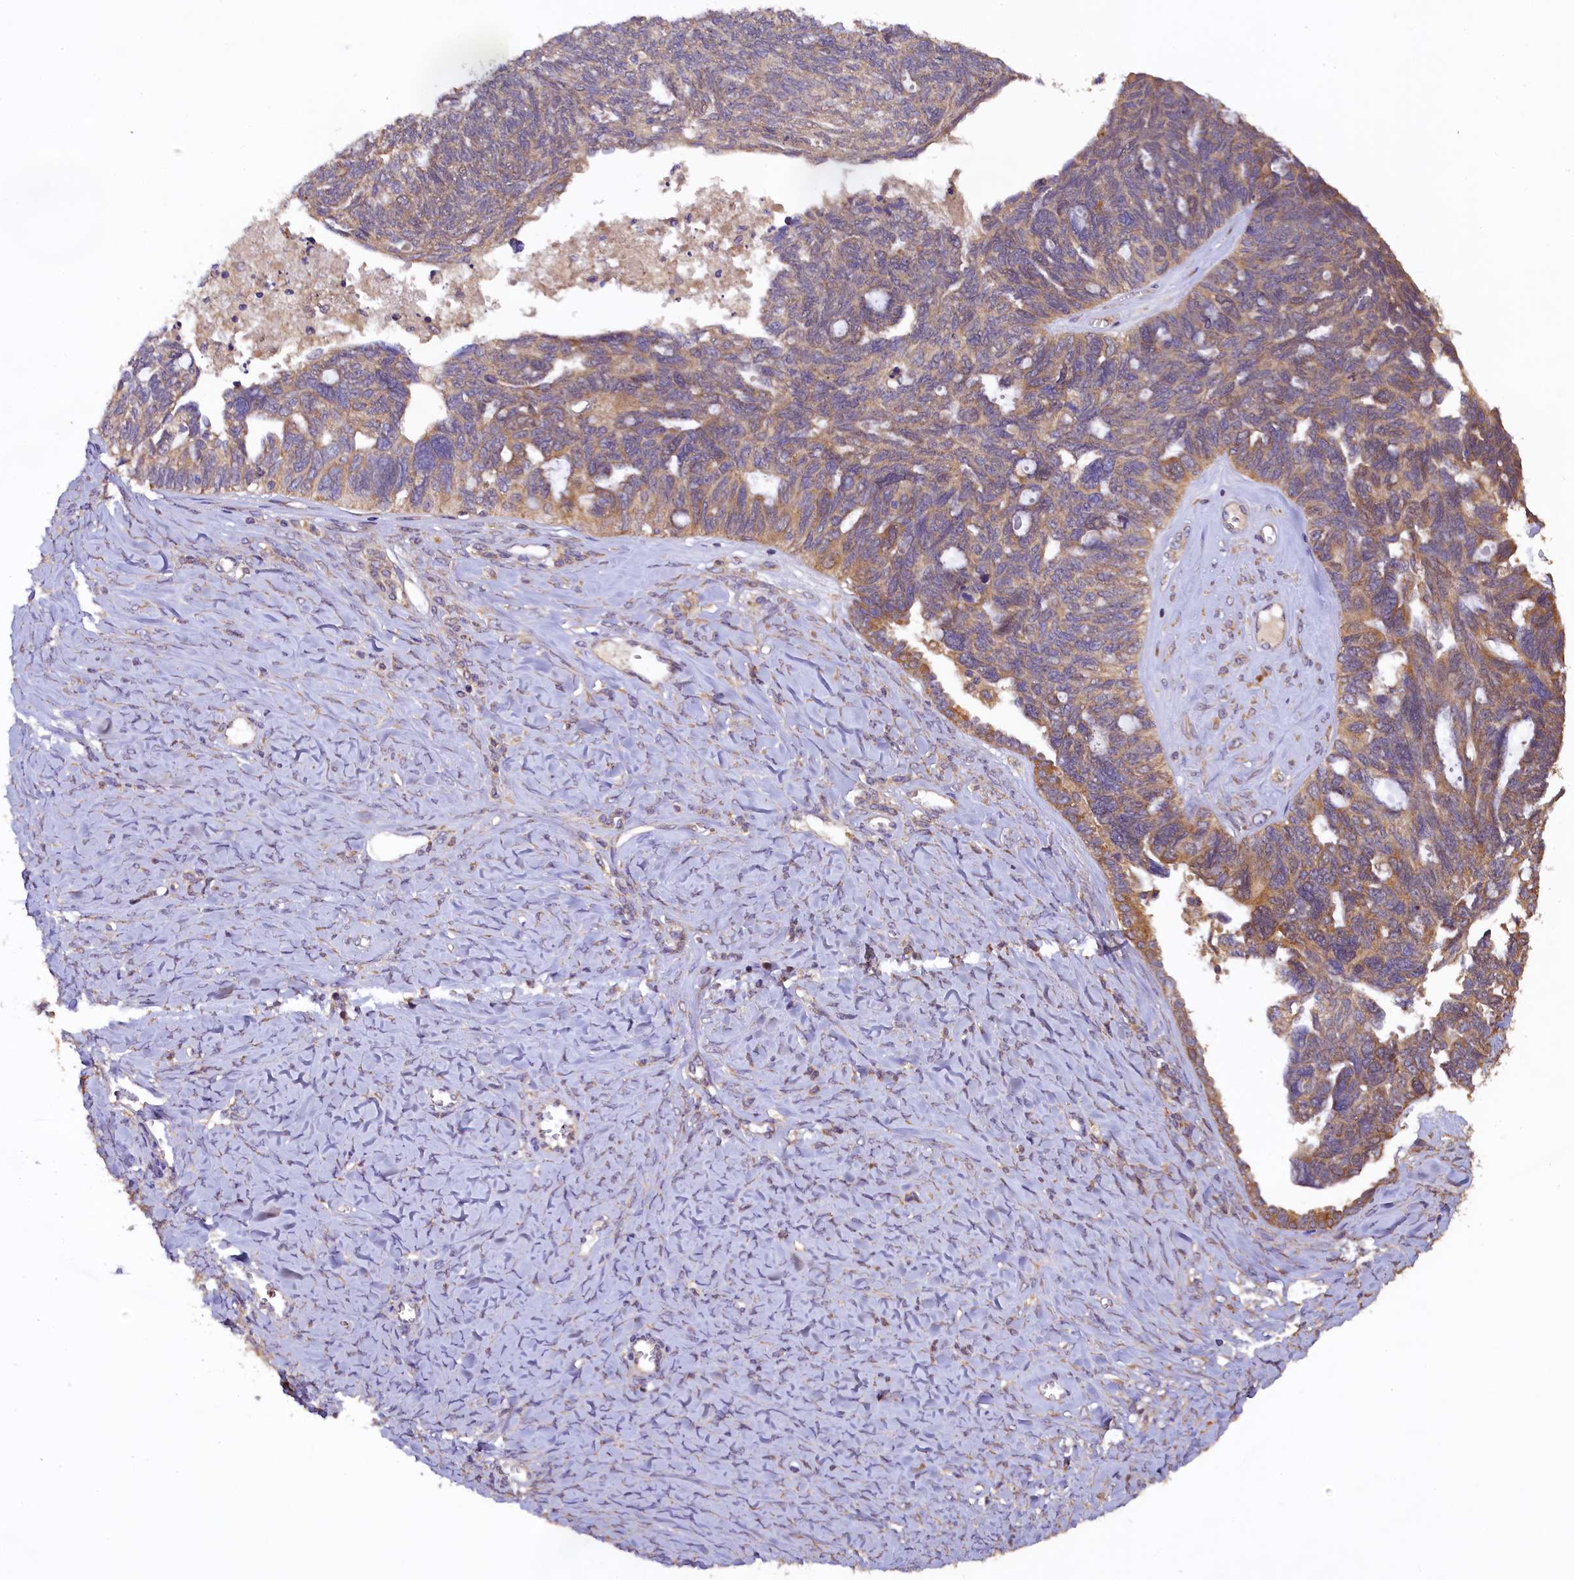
{"staining": {"intensity": "moderate", "quantity": "<25%", "location": "cytoplasmic/membranous"}, "tissue": "ovarian cancer", "cell_type": "Tumor cells", "image_type": "cancer", "snomed": [{"axis": "morphology", "description": "Cystadenocarcinoma, serous, NOS"}, {"axis": "topography", "description": "Ovary"}], "caption": "This image displays immunohistochemistry staining of human ovarian cancer (serous cystadenocarcinoma), with low moderate cytoplasmic/membranous staining in about <25% of tumor cells.", "gene": "ENKD1", "patient": {"sex": "female", "age": 79}}